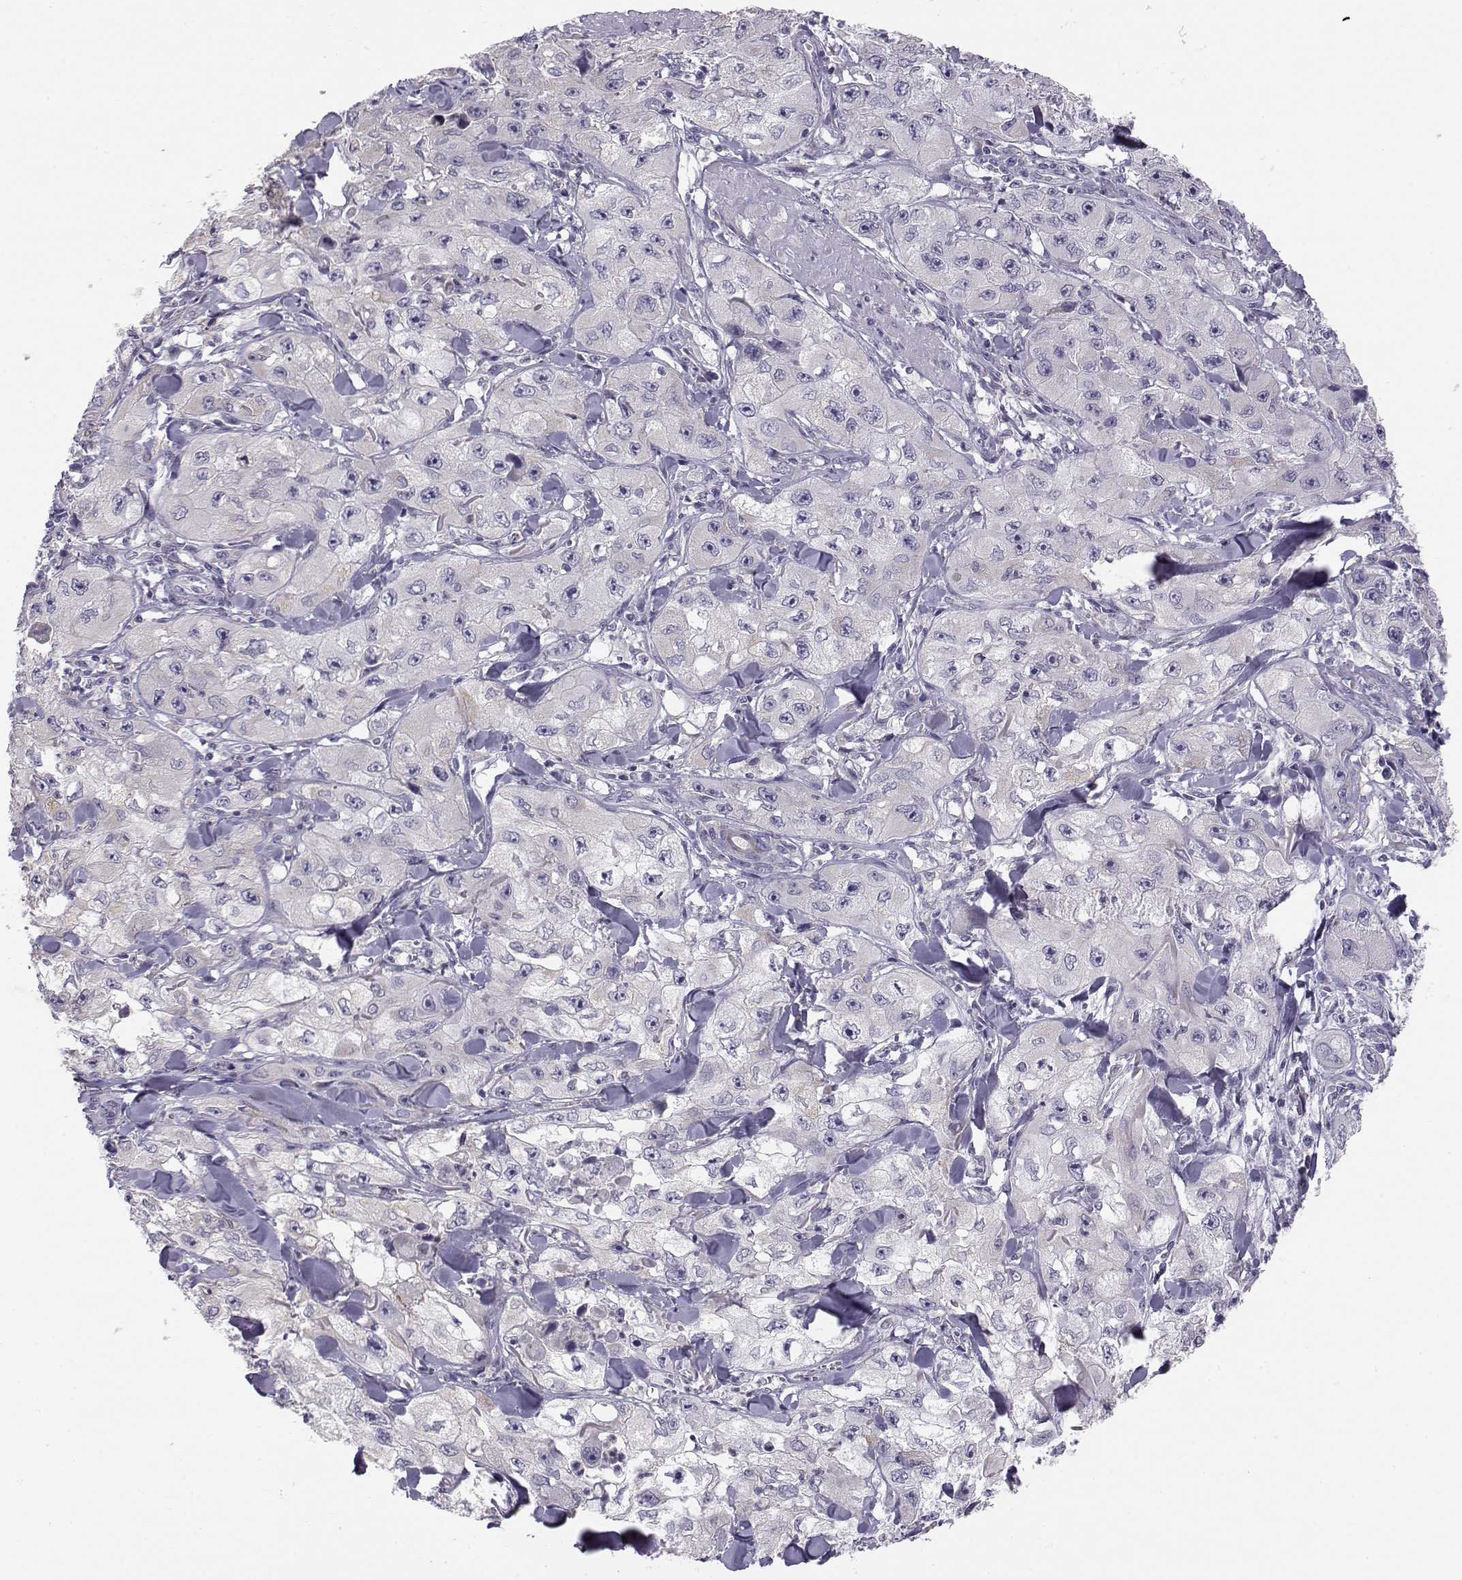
{"staining": {"intensity": "negative", "quantity": "none", "location": "none"}, "tissue": "skin cancer", "cell_type": "Tumor cells", "image_type": "cancer", "snomed": [{"axis": "morphology", "description": "Squamous cell carcinoma, NOS"}, {"axis": "topography", "description": "Skin"}, {"axis": "topography", "description": "Subcutis"}], "caption": "Squamous cell carcinoma (skin) stained for a protein using immunohistochemistry demonstrates no staining tumor cells.", "gene": "ACSL6", "patient": {"sex": "male", "age": 73}}